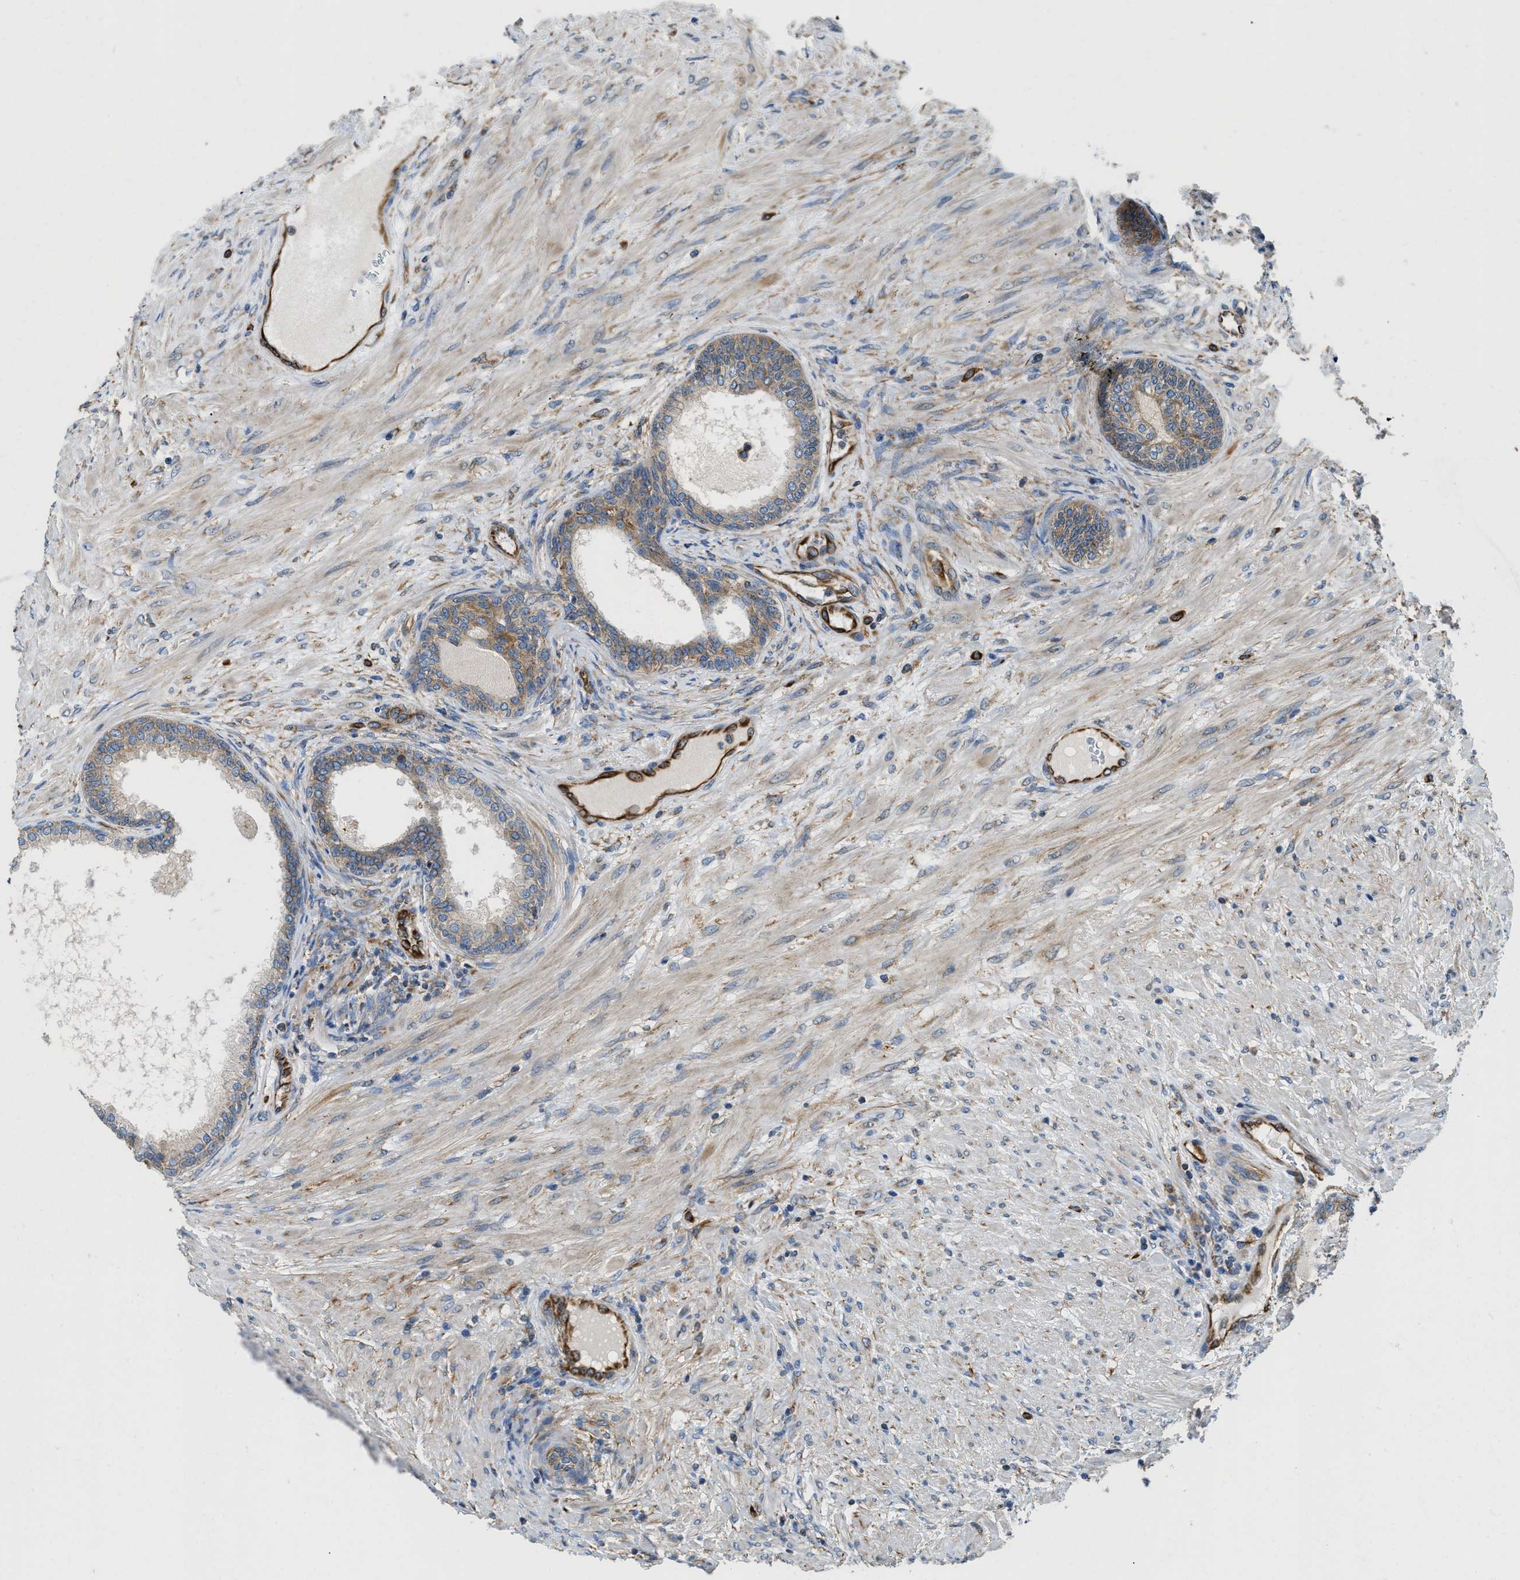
{"staining": {"intensity": "weak", "quantity": ">75%", "location": "cytoplasmic/membranous"}, "tissue": "prostate", "cell_type": "Glandular cells", "image_type": "normal", "snomed": [{"axis": "morphology", "description": "Normal tissue, NOS"}, {"axis": "topography", "description": "Prostate"}], "caption": "IHC of normal prostate shows low levels of weak cytoplasmic/membranous positivity in about >75% of glandular cells.", "gene": "HSD17B12", "patient": {"sex": "male", "age": 76}}